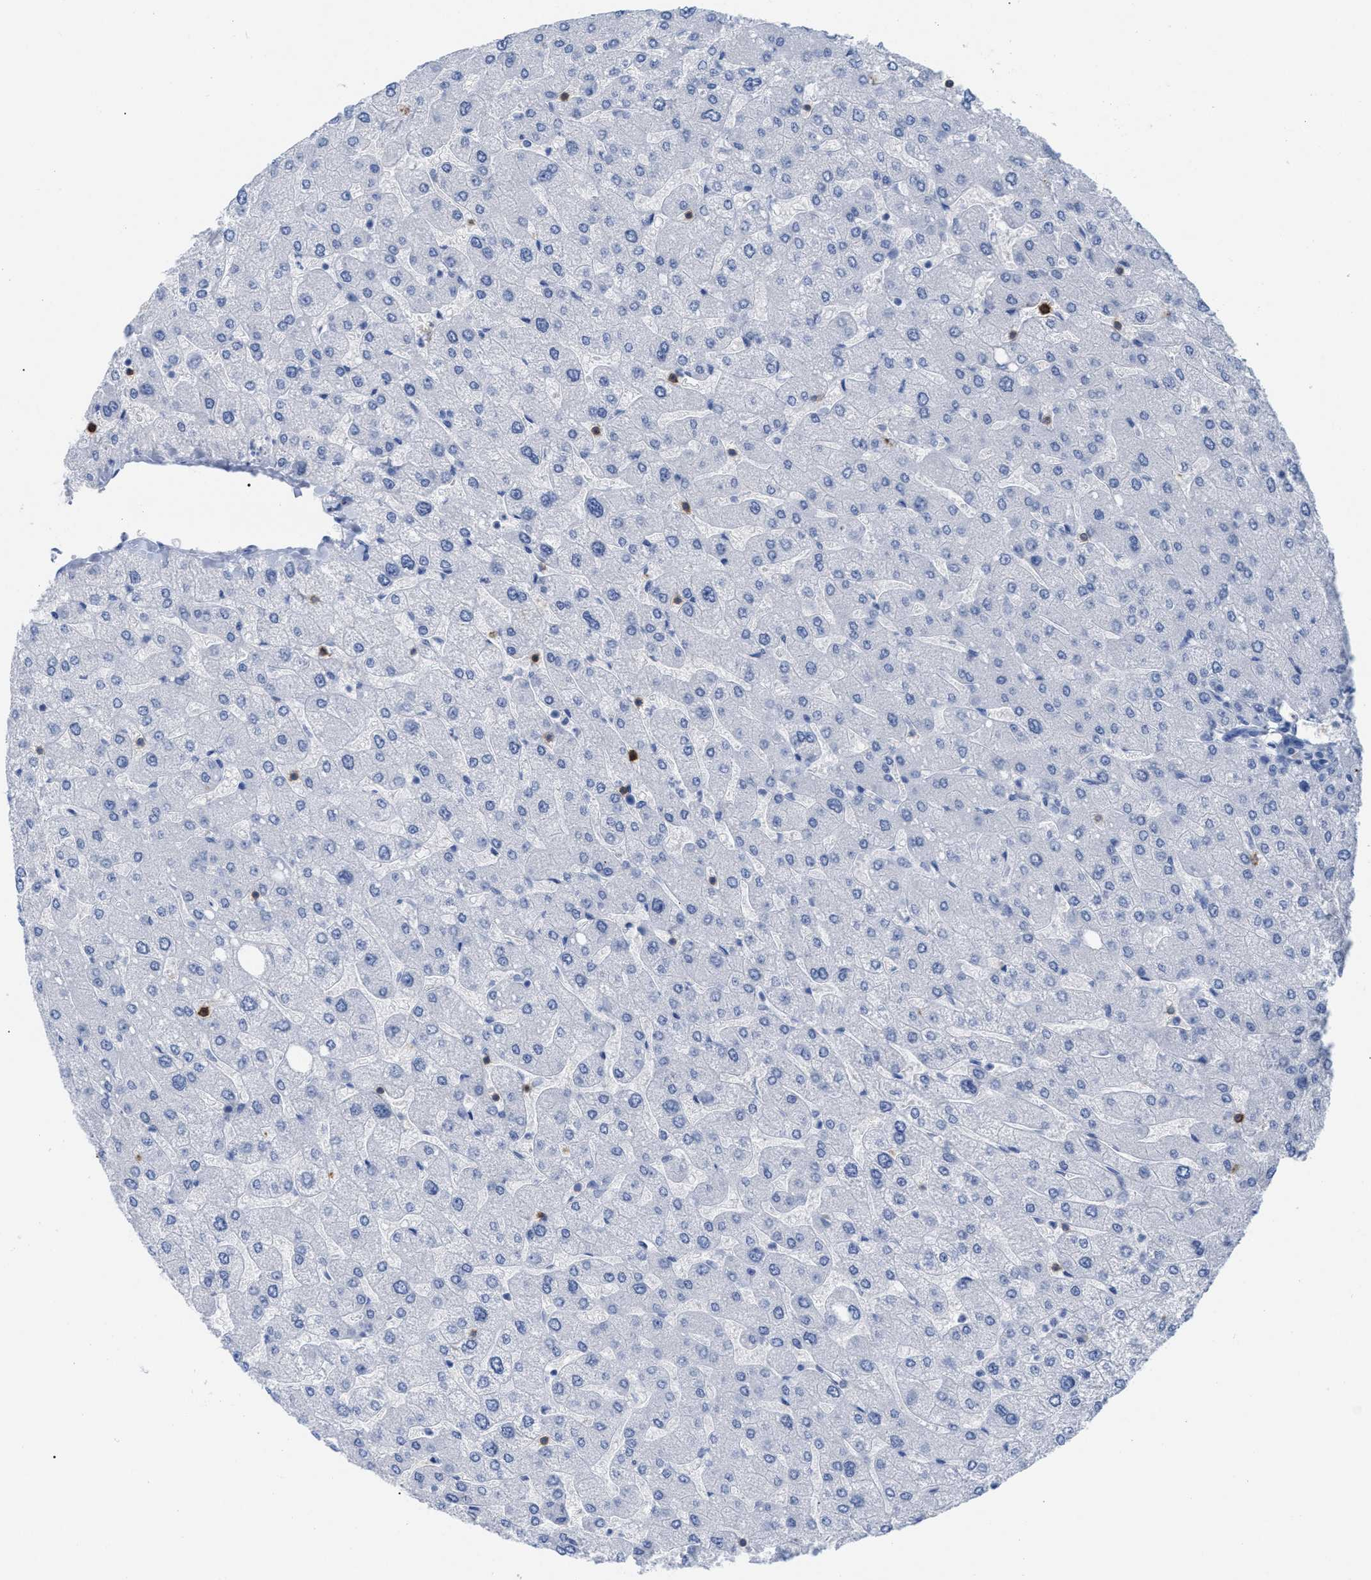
{"staining": {"intensity": "negative", "quantity": "none", "location": "none"}, "tissue": "liver", "cell_type": "Cholangiocytes", "image_type": "normal", "snomed": [{"axis": "morphology", "description": "Normal tissue, NOS"}, {"axis": "topography", "description": "Liver"}], "caption": "The photomicrograph demonstrates no staining of cholangiocytes in unremarkable liver. Nuclei are stained in blue.", "gene": "CD5", "patient": {"sex": "male", "age": 55}}